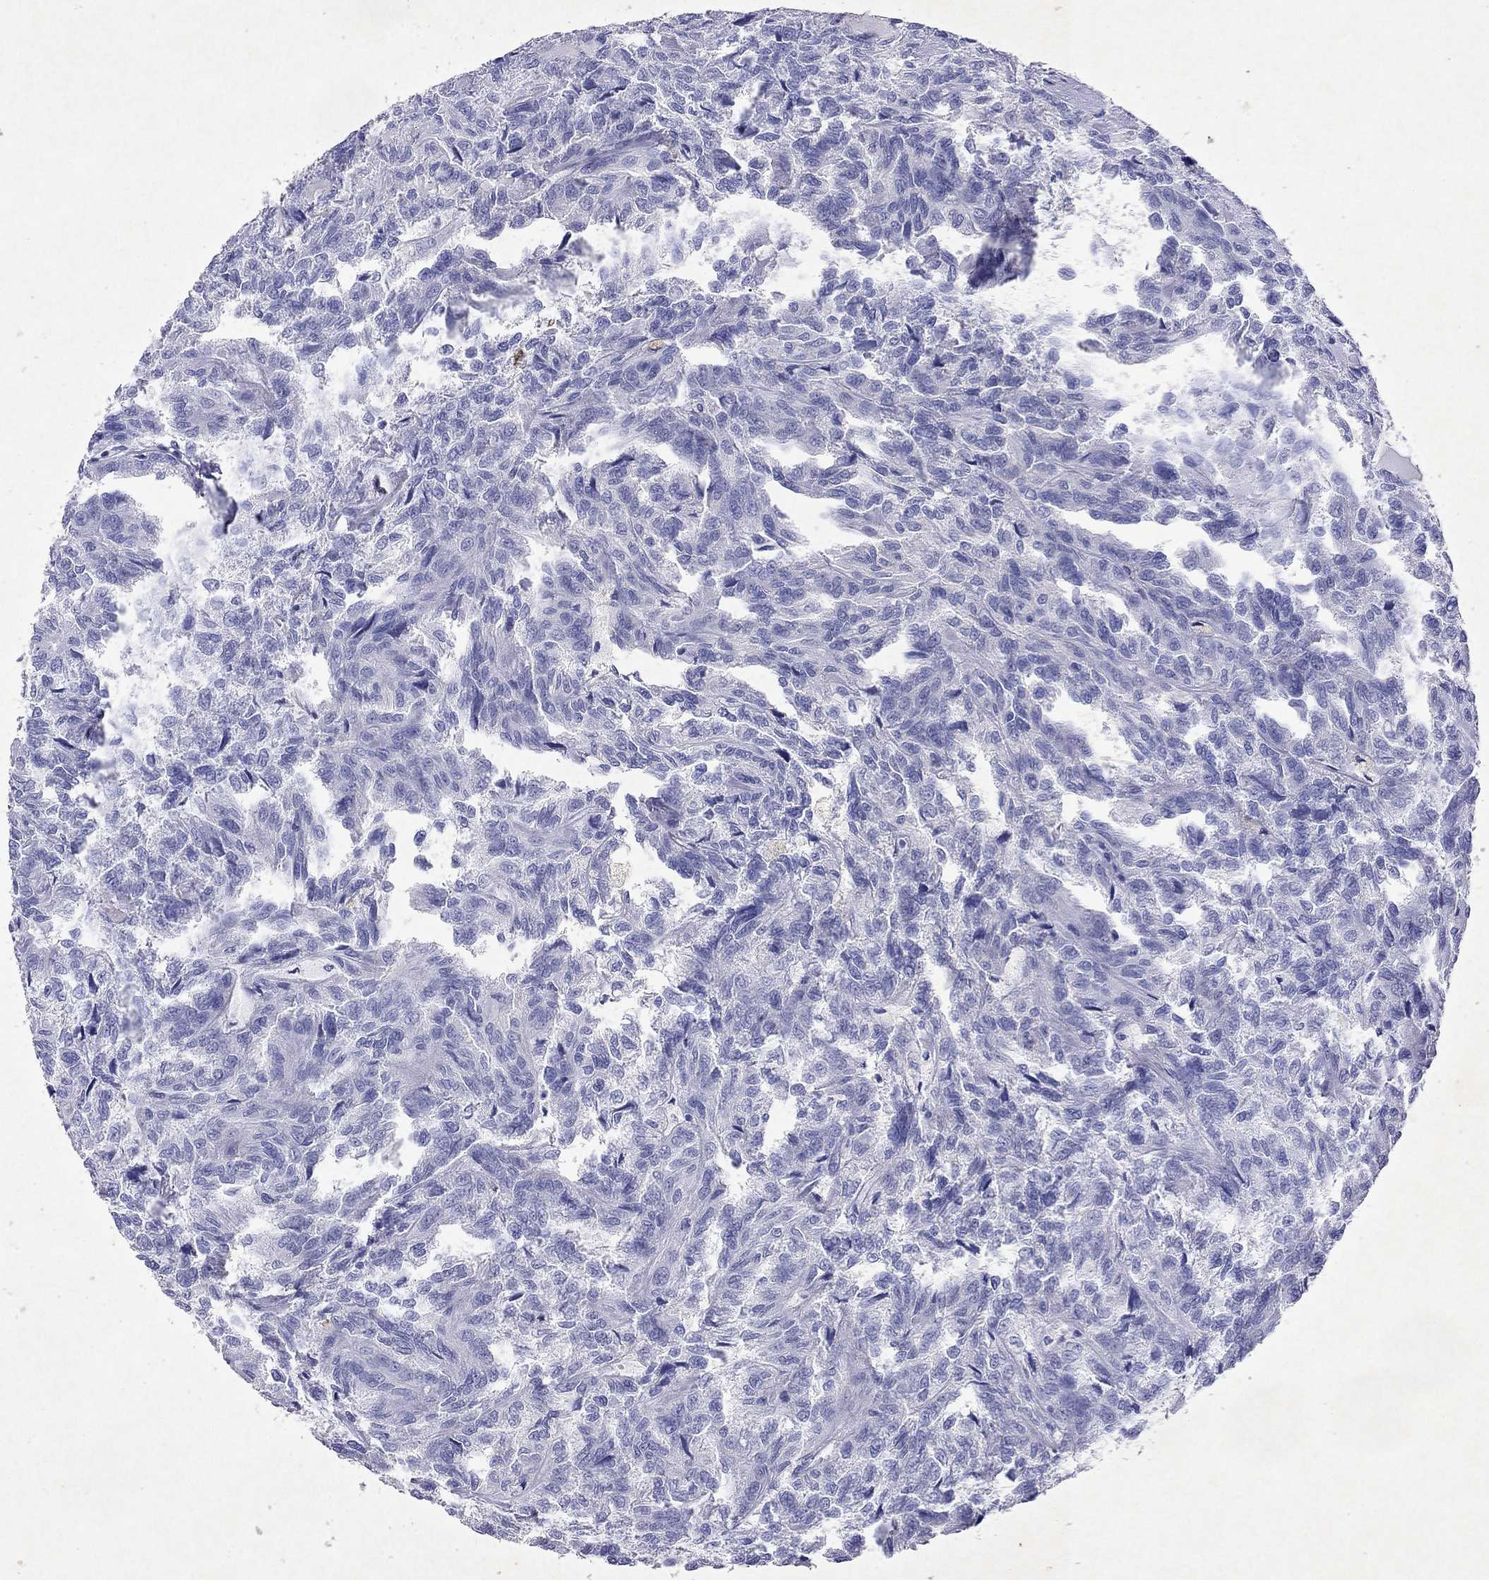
{"staining": {"intensity": "negative", "quantity": "none", "location": "none"}, "tissue": "renal cancer", "cell_type": "Tumor cells", "image_type": "cancer", "snomed": [{"axis": "morphology", "description": "Adenocarcinoma, NOS"}, {"axis": "topography", "description": "Kidney"}], "caption": "DAB immunohistochemical staining of human renal cancer (adenocarcinoma) demonstrates no significant positivity in tumor cells.", "gene": "ARMC12", "patient": {"sex": "male", "age": 79}}